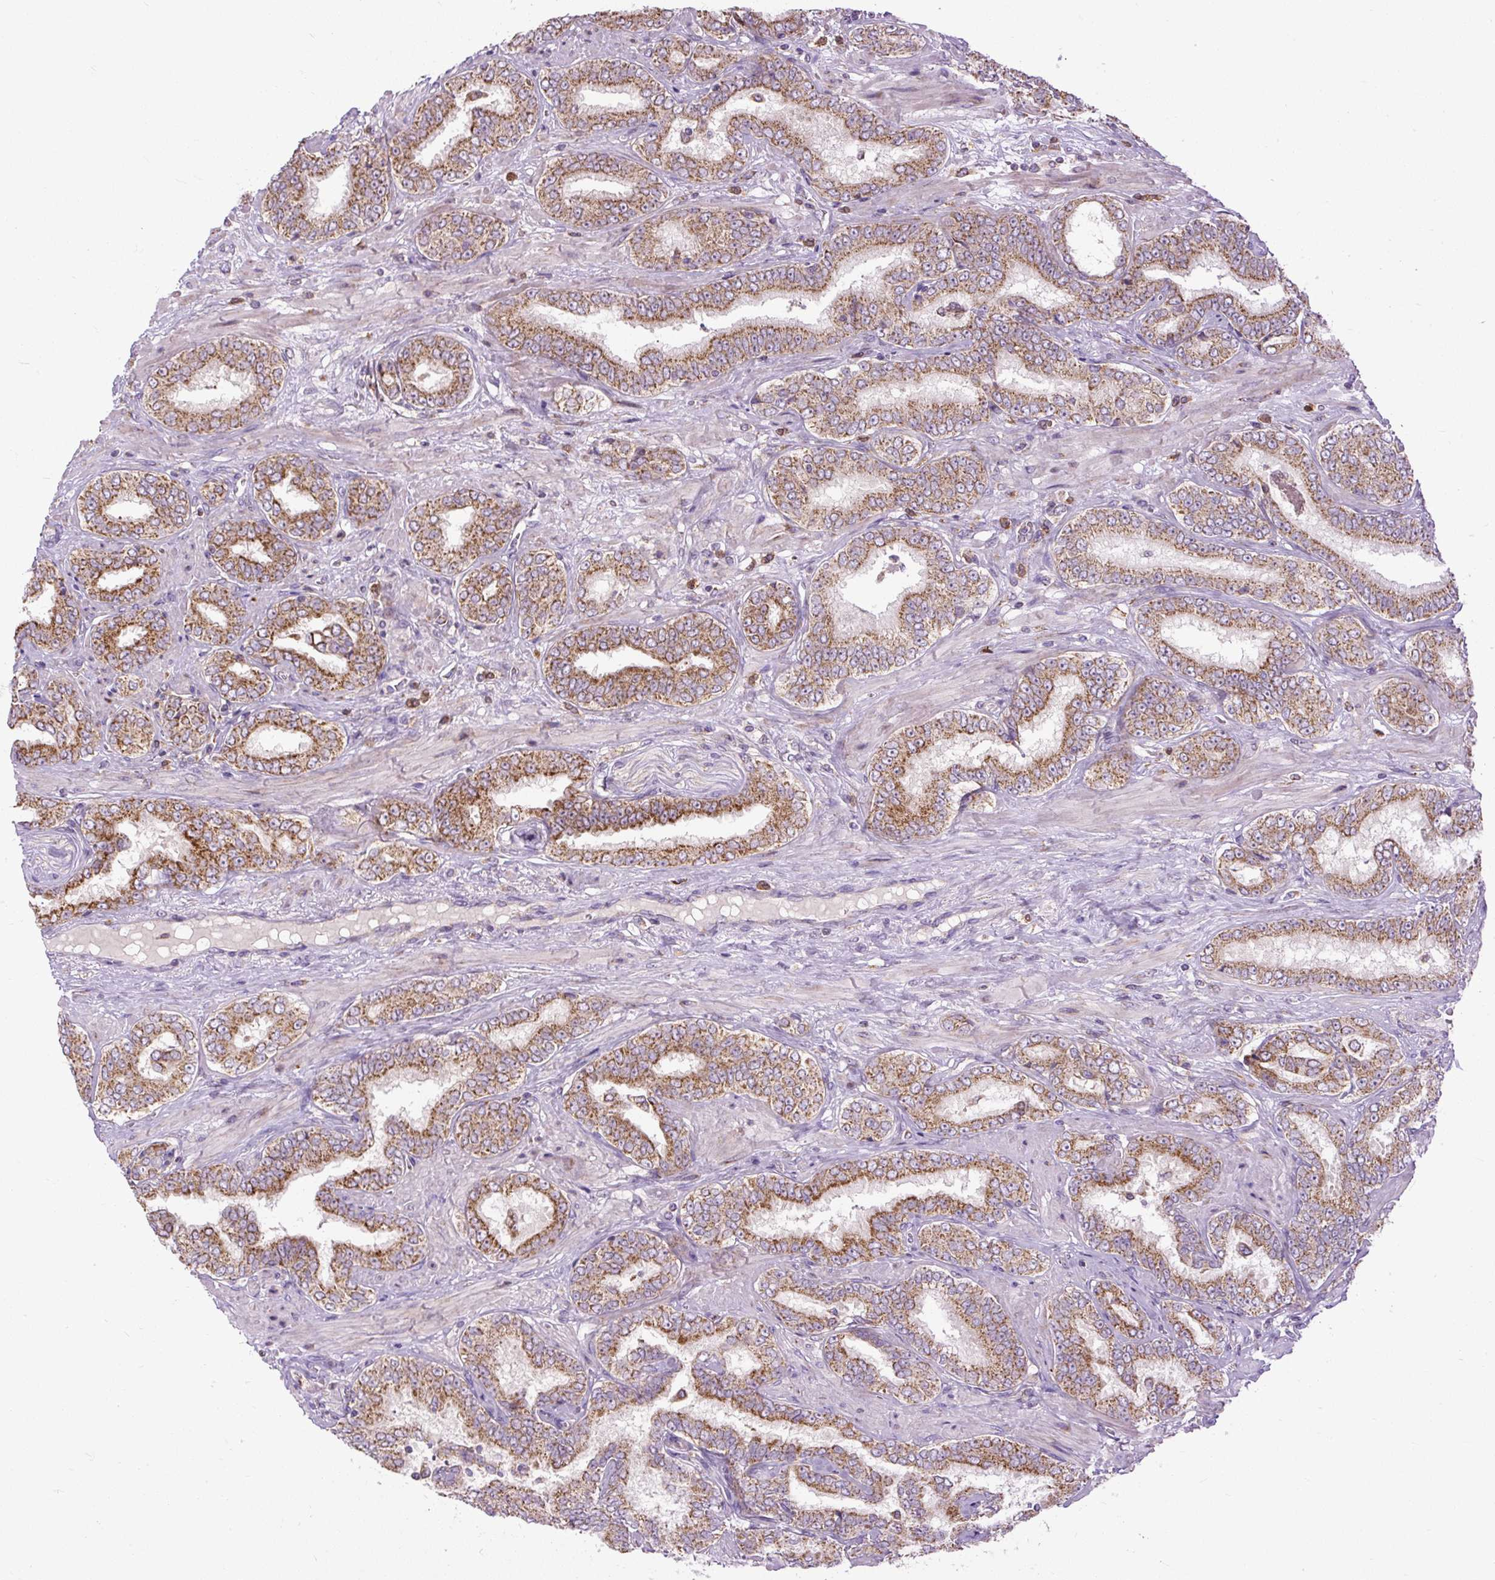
{"staining": {"intensity": "moderate", "quantity": ">75%", "location": "cytoplasmic/membranous"}, "tissue": "prostate cancer", "cell_type": "Tumor cells", "image_type": "cancer", "snomed": [{"axis": "morphology", "description": "Adenocarcinoma, High grade"}, {"axis": "topography", "description": "Prostate"}], "caption": "Immunohistochemistry of human prostate cancer reveals medium levels of moderate cytoplasmic/membranous expression in approximately >75% of tumor cells. (DAB IHC, brown staining for protein, blue staining for nuclei).", "gene": "TM2D3", "patient": {"sex": "male", "age": 72}}